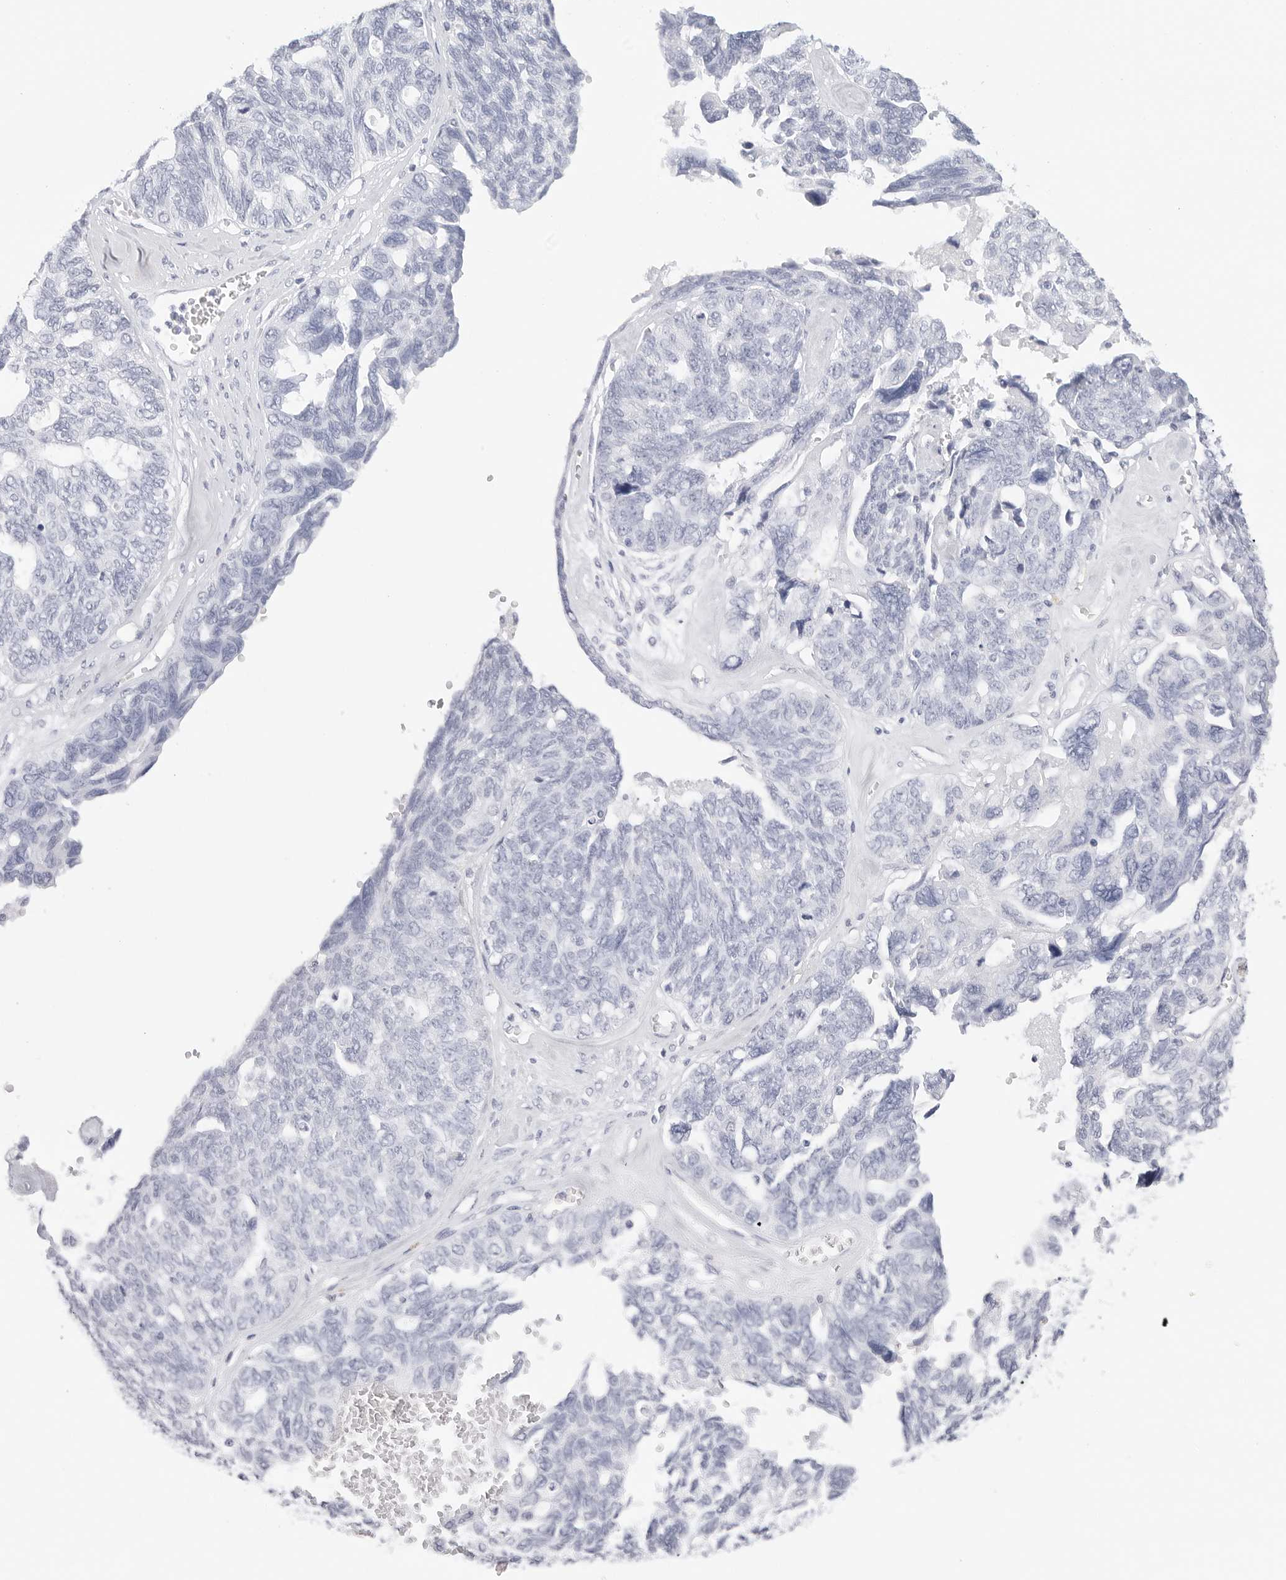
{"staining": {"intensity": "negative", "quantity": "none", "location": "none"}, "tissue": "ovarian cancer", "cell_type": "Tumor cells", "image_type": "cancer", "snomed": [{"axis": "morphology", "description": "Cystadenocarcinoma, serous, NOS"}, {"axis": "topography", "description": "Ovary"}], "caption": "The immunohistochemistry image has no significant positivity in tumor cells of serous cystadenocarcinoma (ovarian) tissue. (Immunohistochemistry (ihc), brightfield microscopy, high magnification).", "gene": "TFF2", "patient": {"sex": "female", "age": 79}}